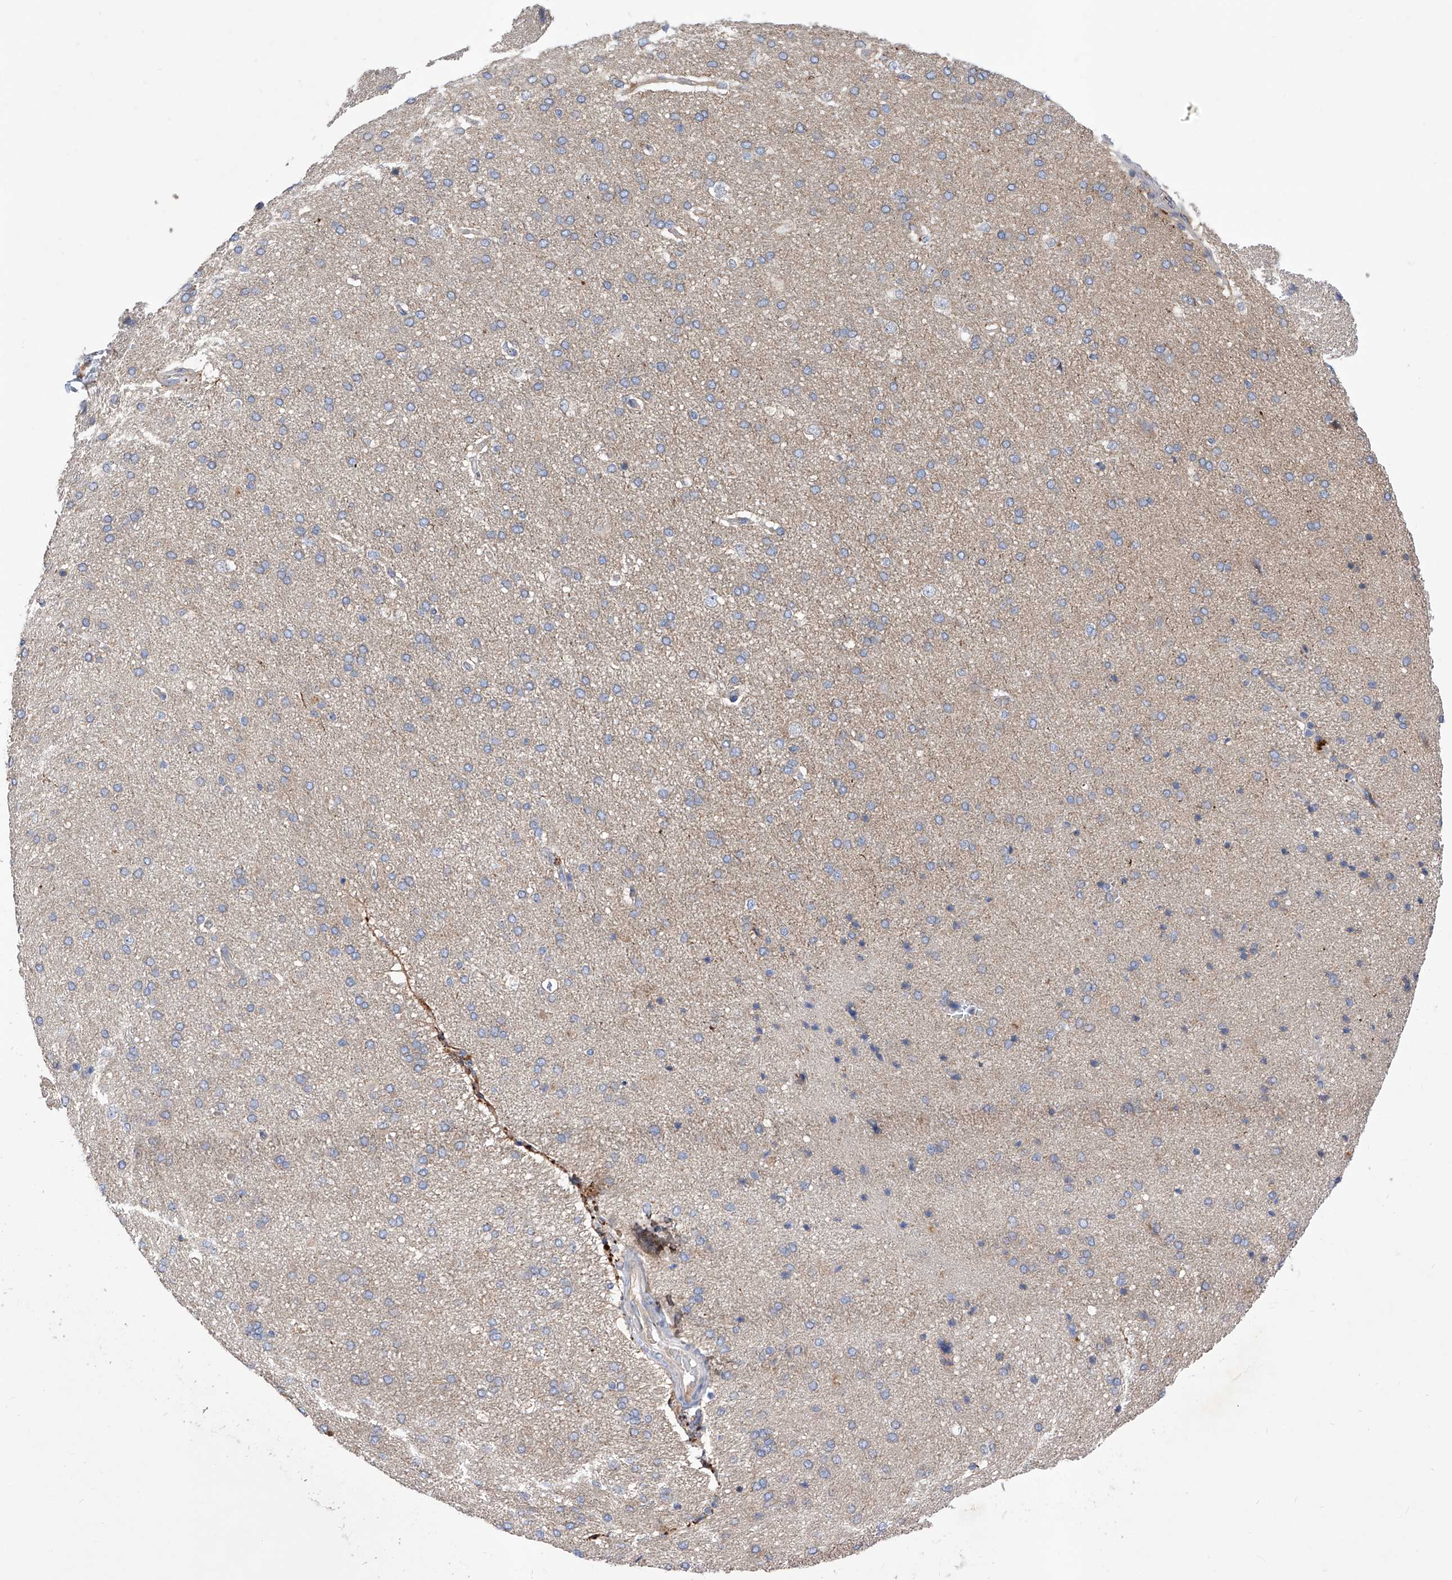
{"staining": {"intensity": "negative", "quantity": "none", "location": "none"}, "tissue": "cerebral cortex", "cell_type": "Endothelial cells", "image_type": "normal", "snomed": [{"axis": "morphology", "description": "Normal tissue, NOS"}, {"axis": "topography", "description": "Cerebral cortex"}], "caption": "An immunohistochemistry (IHC) micrograph of benign cerebral cortex is shown. There is no staining in endothelial cells of cerebral cortex. (IHC, brightfield microscopy, high magnification).", "gene": "INPP5B", "patient": {"sex": "male", "age": 62}}